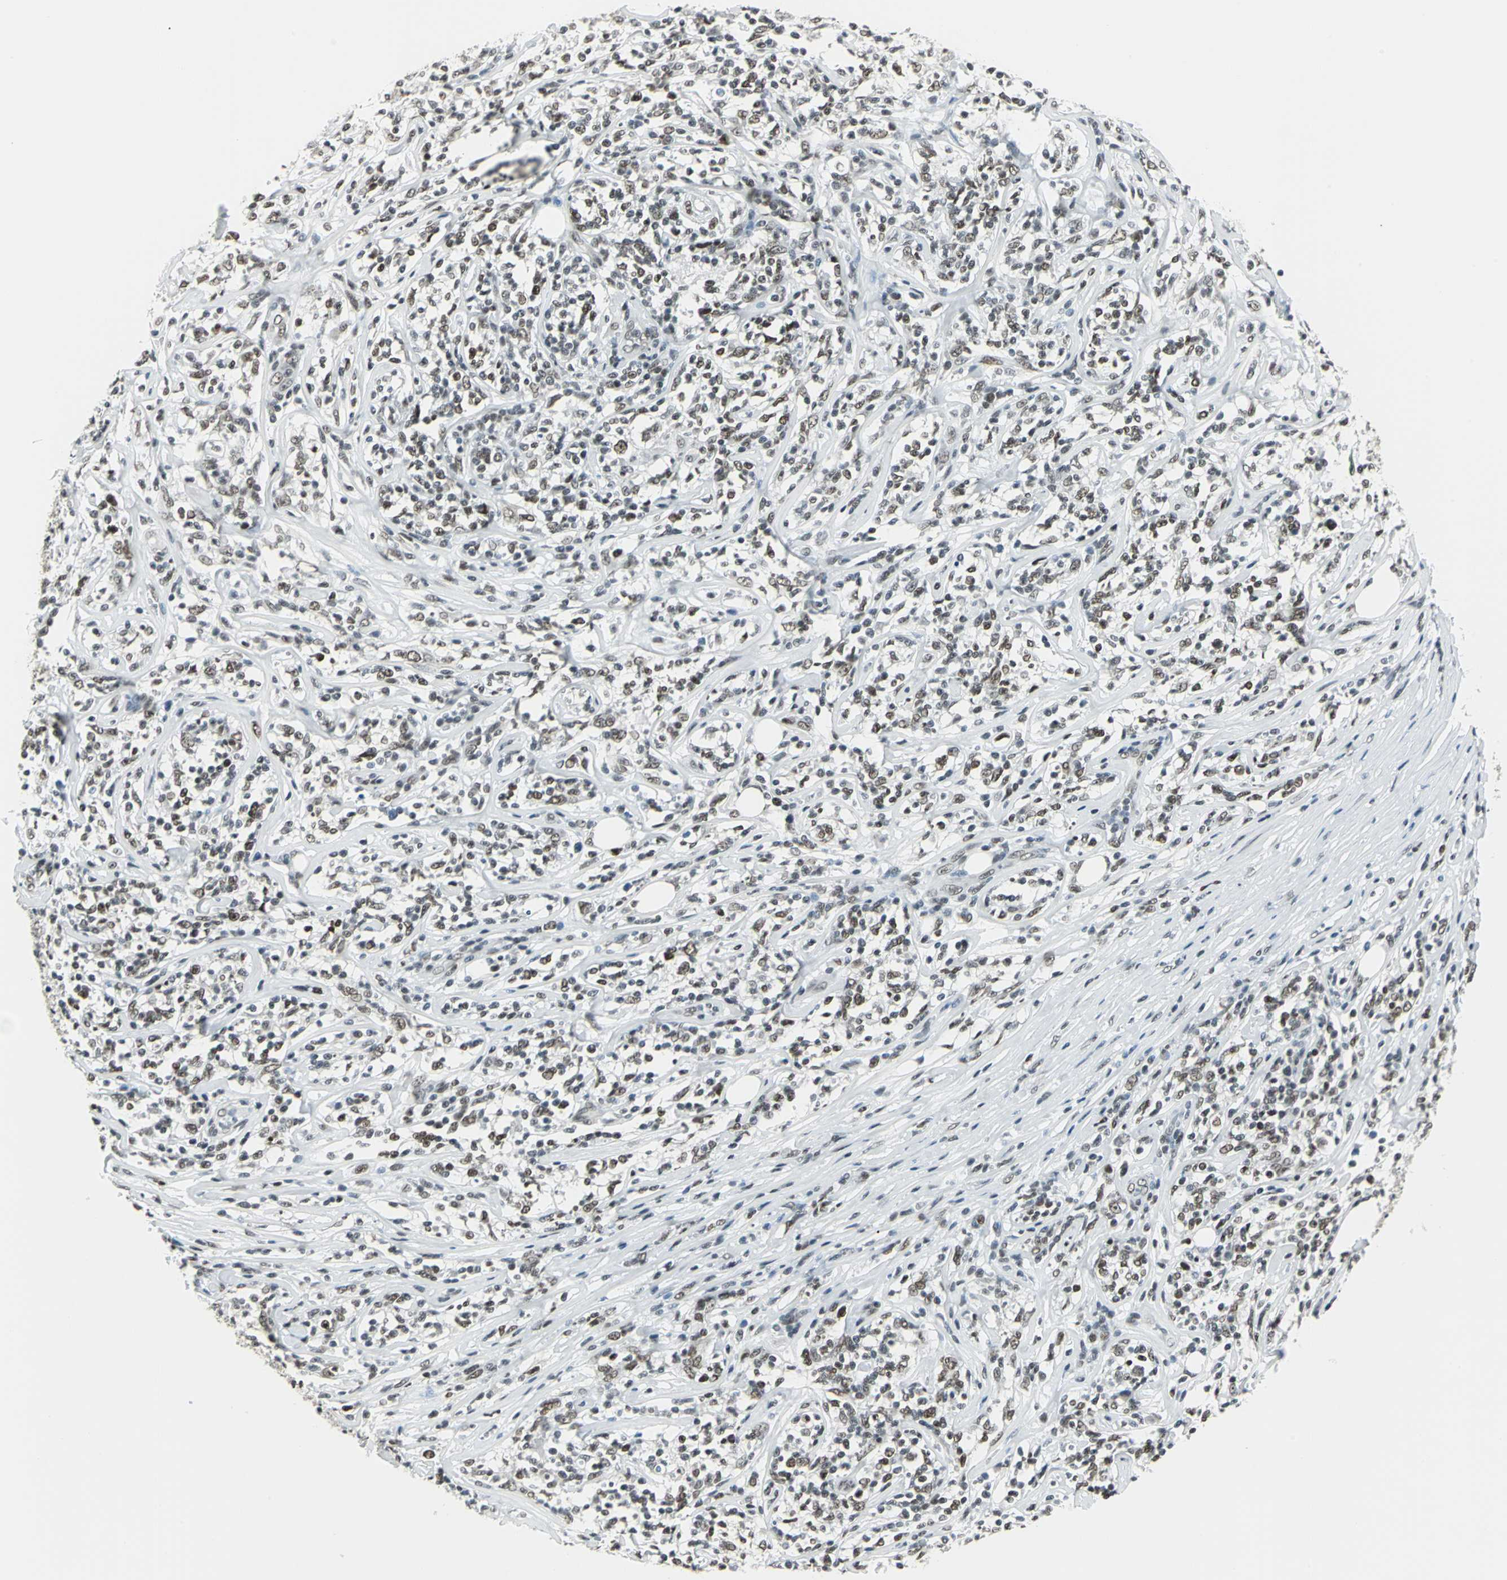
{"staining": {"intensity": "moderate", "quantity": "25%-75%", "location": "nuclear"}, "tissue": "lymphoma", "cell_type": "Tumor cells", "image_type": "cancer", "snomed": [{"axis": "morphology", "description": "Malignant lymphoma, non-Hodgkin's type, High grade"}, {"axis": "topography", "description": "Lymph node"}], "caption": "Human malignant lymphoma, non-Hodgkin's type (high-grade) stained for a protein (brown) demonstrates moderate nuclear positive staining in approximately 25%-75% of tumor cells.", "gene": "ADNP", "patient": {"sex": "female", "age": 84}}